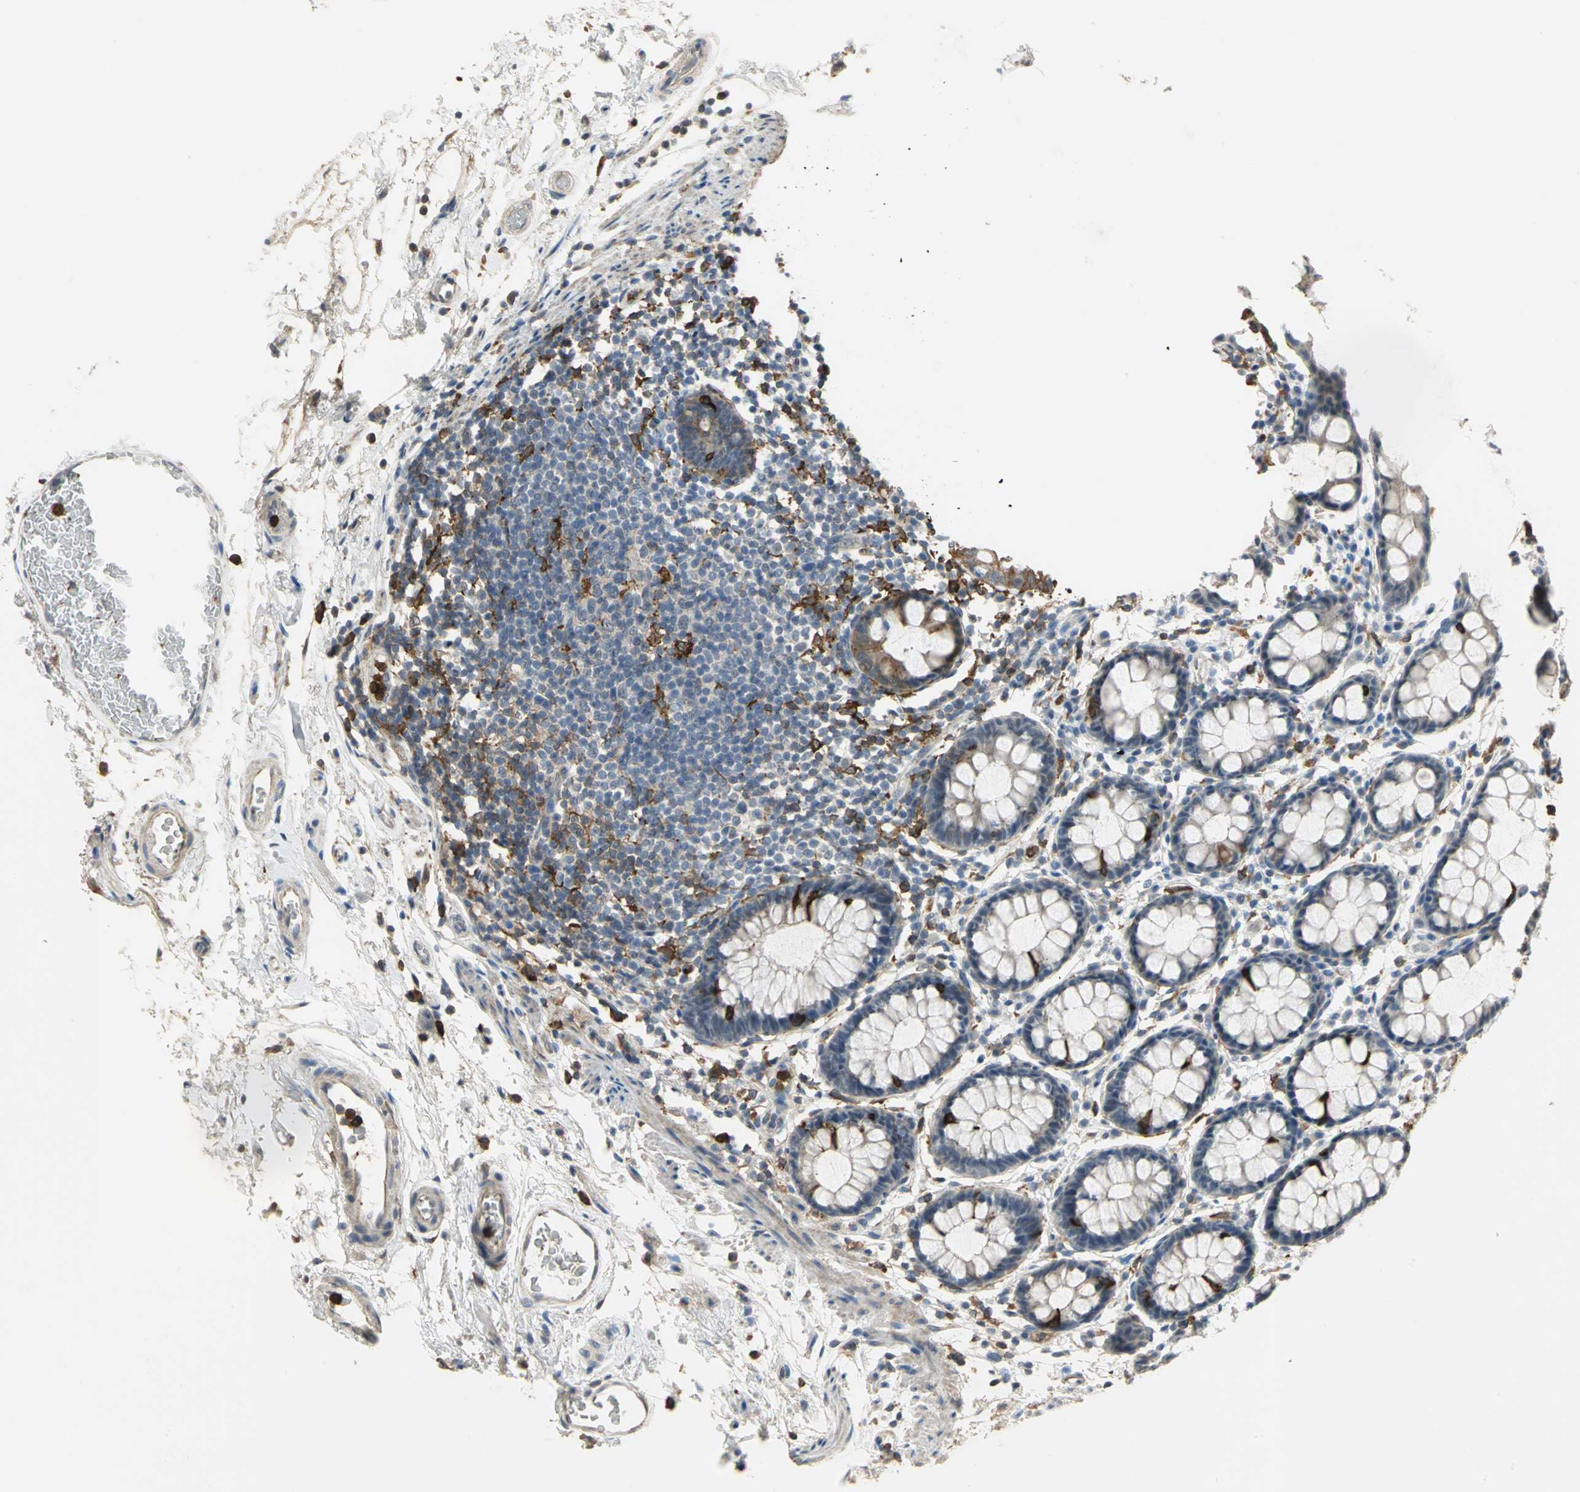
{"staining": {"intensity": "negative", "quantity": "none", "location": "none"}, "tissue": "rectum", "cell_type": "Glandular cells", "image_type": "normal", "snomed": [{"axis": "morphology", "description": "Normal tissue, NOS"}, {"axis": "topography", "description": "Rectum"}], "caption": "Immunohistochemistry (IHC) histopathology image of normal rectum stained for a protein (brown), which shows no positivity in glandular cells.", "gene": "SKAP2", "patient": {"sex": "male", "age": 92}}